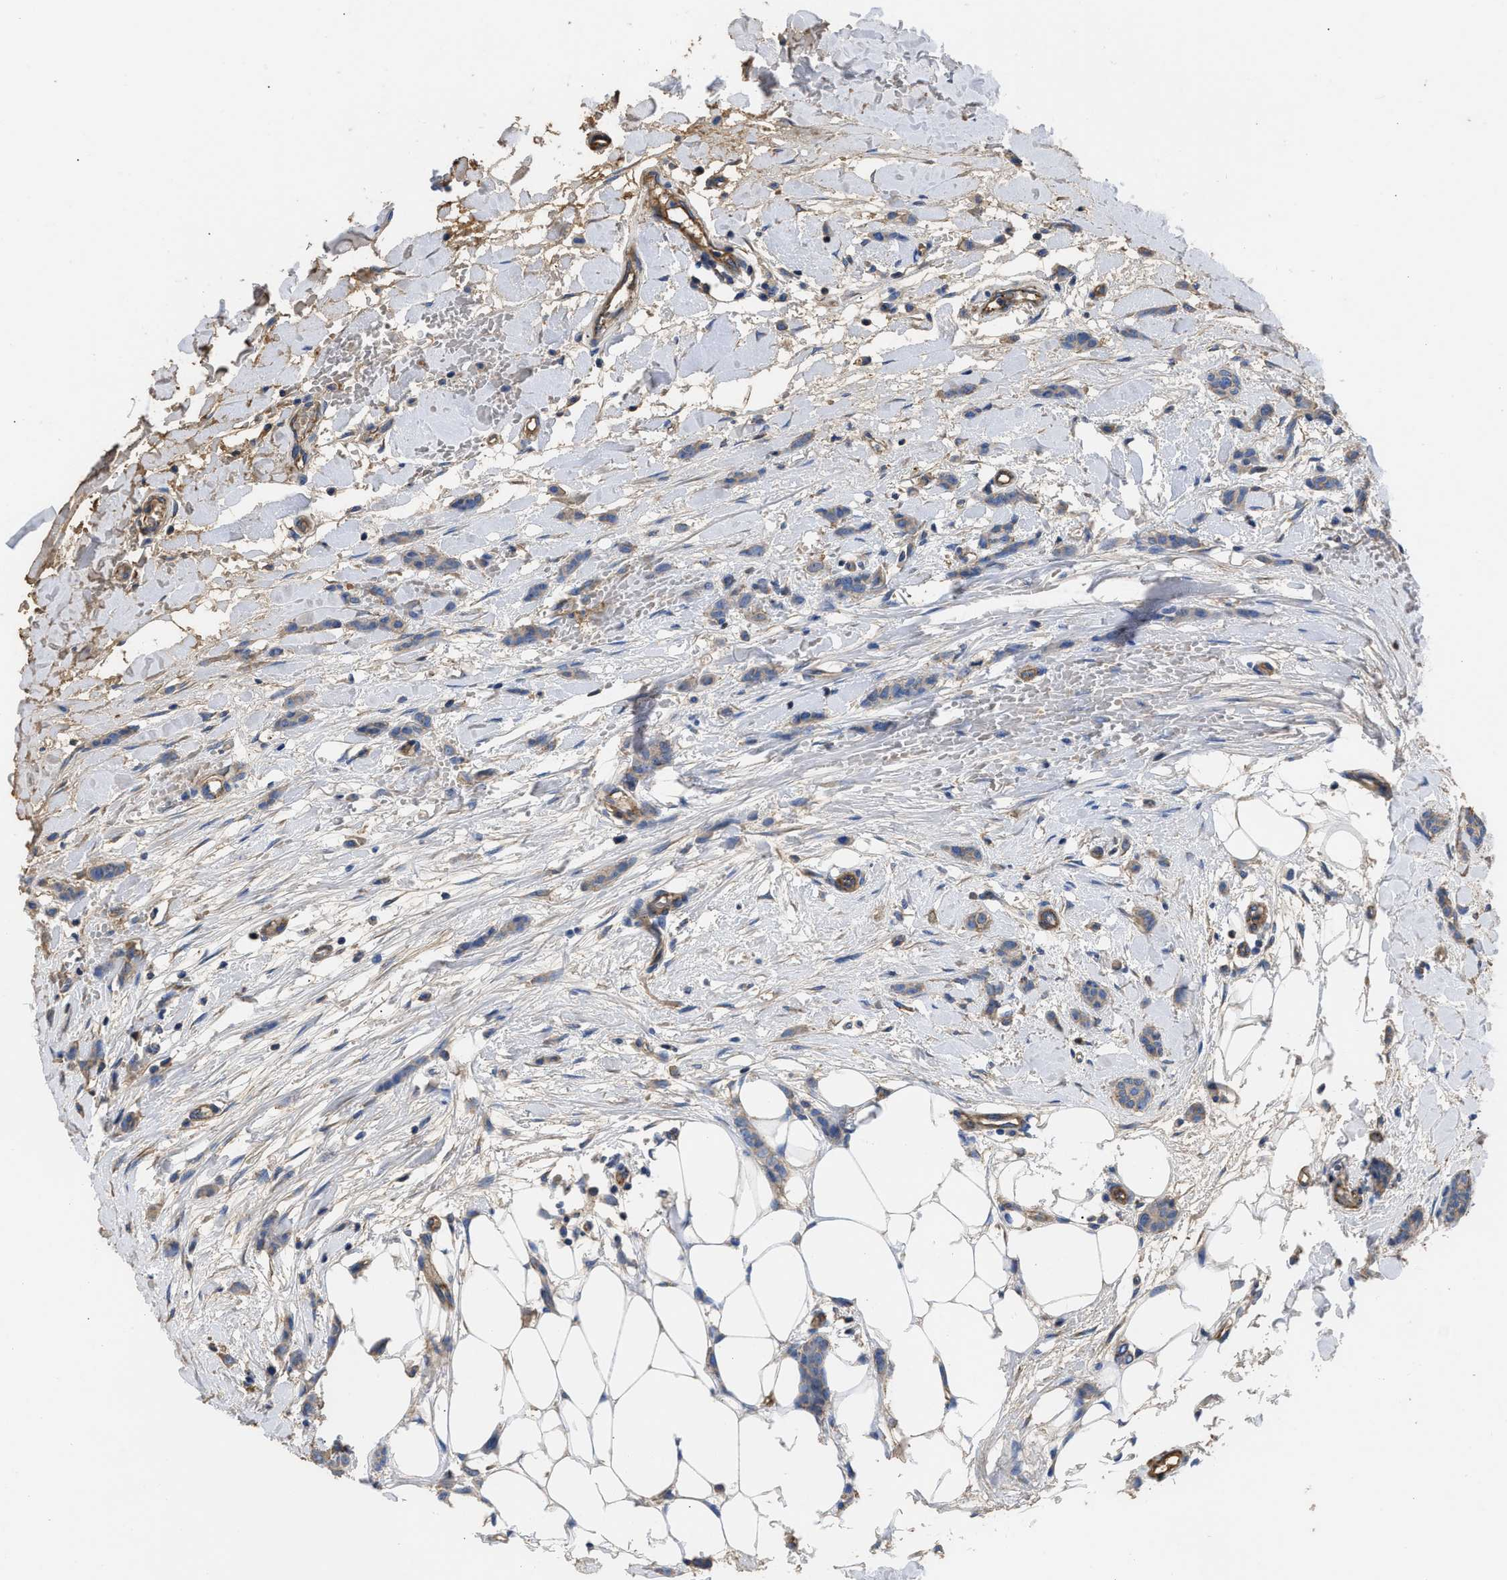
{"staining": {"intensity": "weak", "quantity": ">75%", "location": "cytoplasmic/membranous"}, "tissue": "breast cancer", "cell_type": "Tumor cells", "image_type": "cancer", "snomed": [{"axis": "morphology", "description": "Lobular carcinoma"}, {"axis": "topography", "description": "Skin"}, {"axis": "topography", "description": "Breast"}], "caption": "Immunohistochemistry (IHC) staining of breast lobular carcinoma, which reveals low levels of weak cytoplasmic/membranous positivity in about >75% of tumor cells indicating weak cytoplasmic/membranous protein staining. The staining was performed using DAB (3,3'-diaminobenzidine) (brown) for protein detection and nuclei were counterstained in hematoxylin (blue).", "gene": "USP4", "patient": {"sex": "female", "age": 46}}